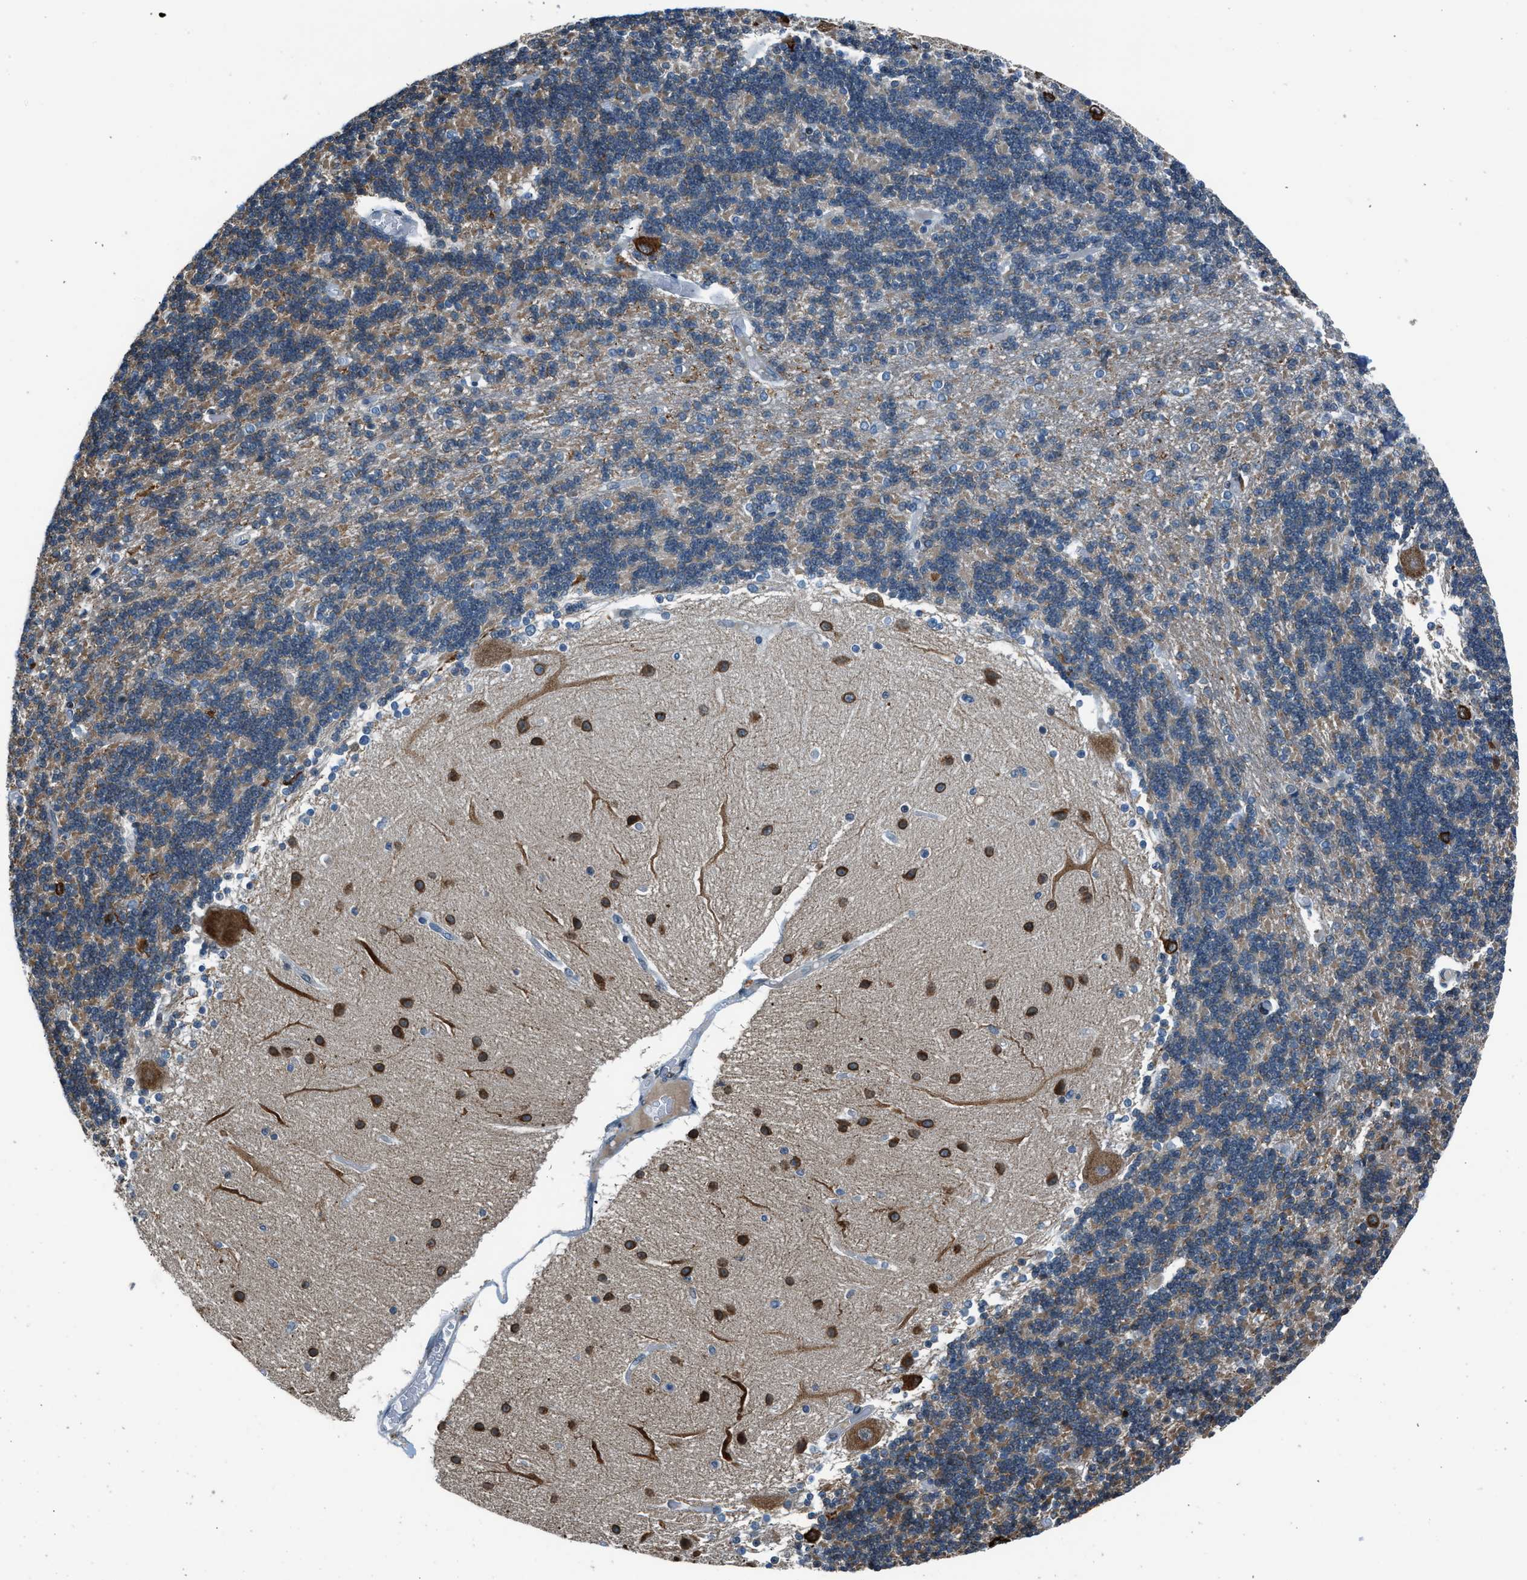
{"staining": {"intensity": "moderate", "quantity": "25%-75%", "location": "cytoplasmic/membranous"}, "tissue": "cerebellum", "cell_type": "Cells in granular layer", "image_type": "normal", "snomed": [{"axis": "morphology", "description": "Normal tissue, NOS"}, {"axis": "topography", "description": "Cerebellum"}], "caption": "About 25%-75% of cells in granular layer in unremarkable human cerebellum demonstrate moderate cytoplasmic/membranous protein expression as visualized by brown immunohistochemical staining.", "gene": "RNF41", "patient": {"sex": "female", "age": 54}}